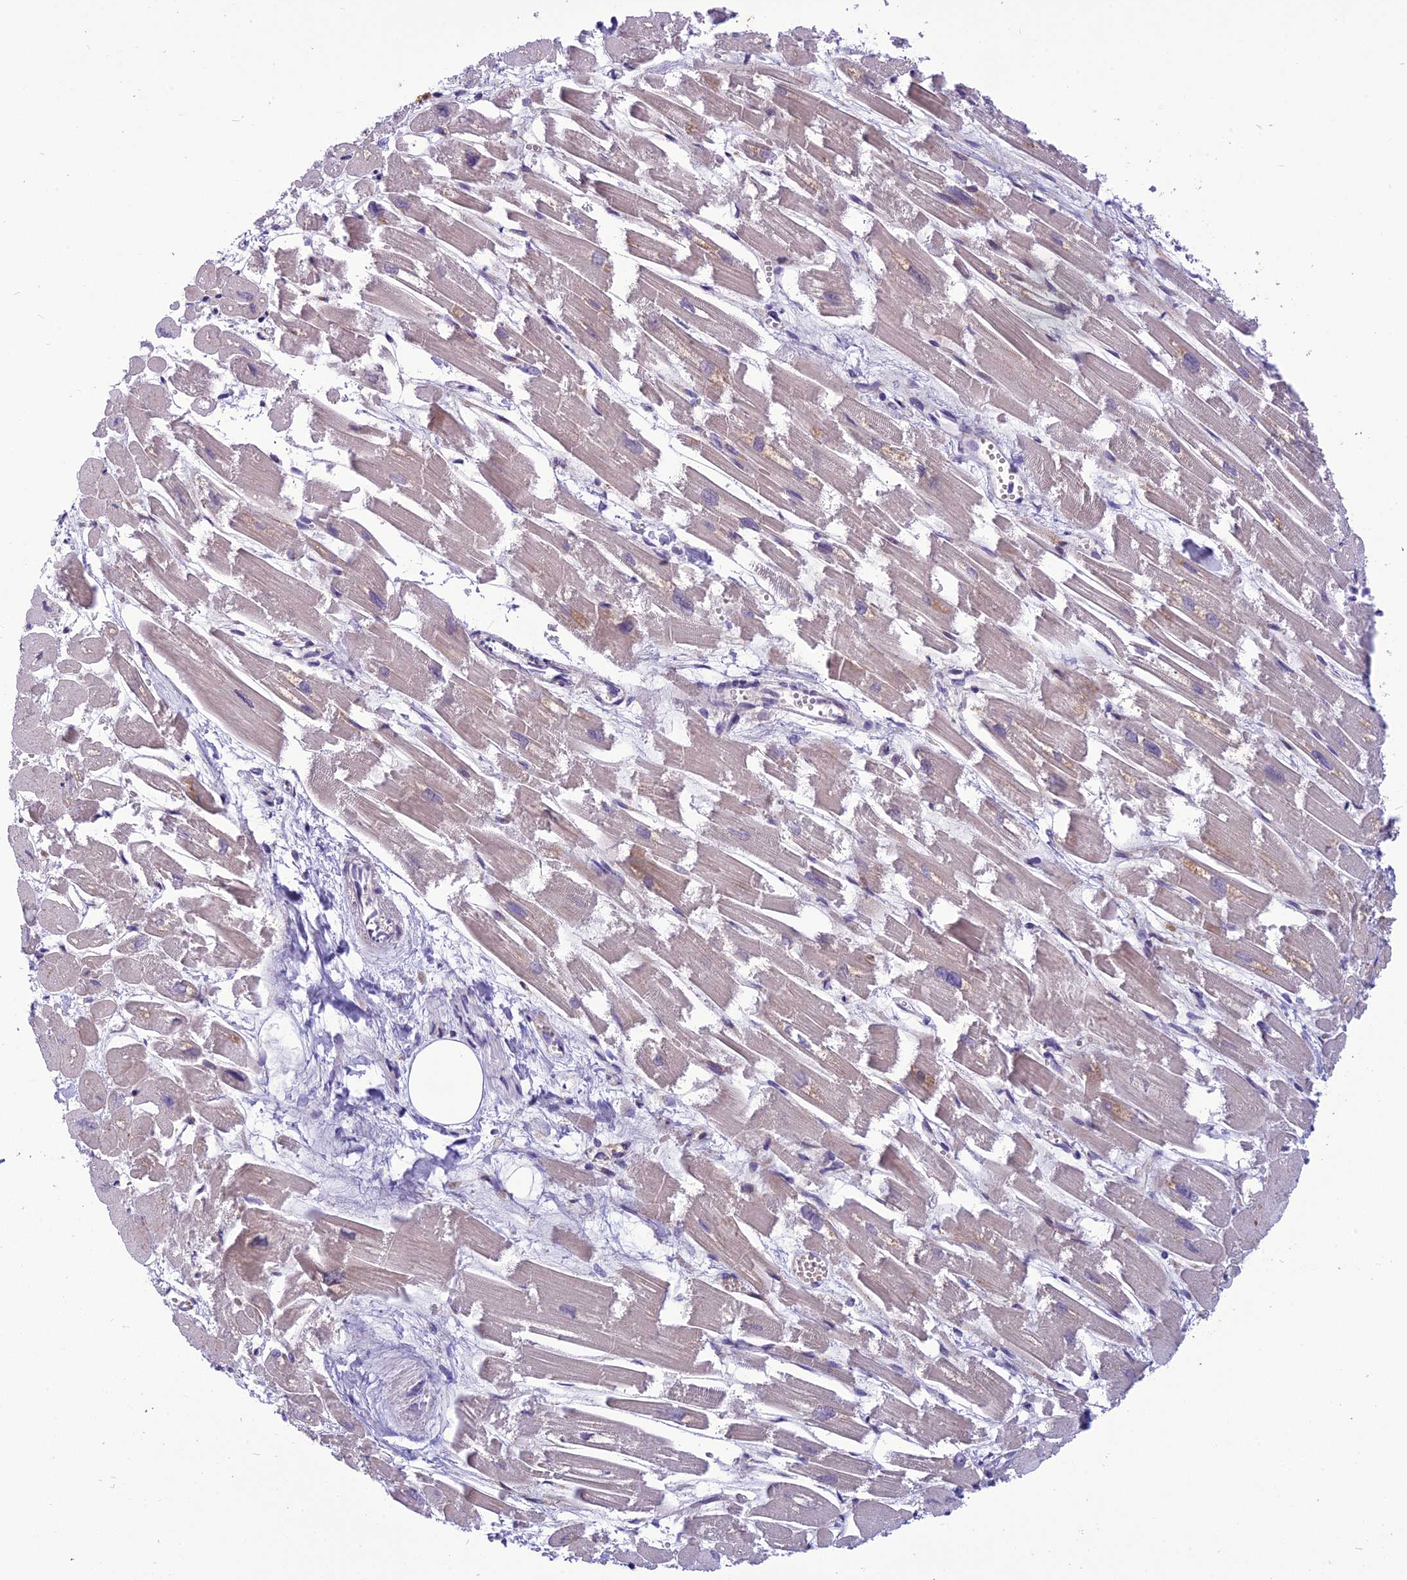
{"staining": {"intensity": "weak", "quantity": "25%-75%", "location": "cytoplasmic/membranous"}, "tissue": "heart muscle", "cell_type": "Cardiomyocytes", "image_type": "normal", "snomed": [{"axis": "morphology", "description": "Normal tissue, NOS"}, {"axis": "topography", "description": "Heart"}], "caption": "Weak cytoplasmic/membranous protein staining is seen in about 25%-75% of cardiomyocytes in heart muscle.", "gene": "PSMF1", "patient": {"sex": "male", "age": 54}}